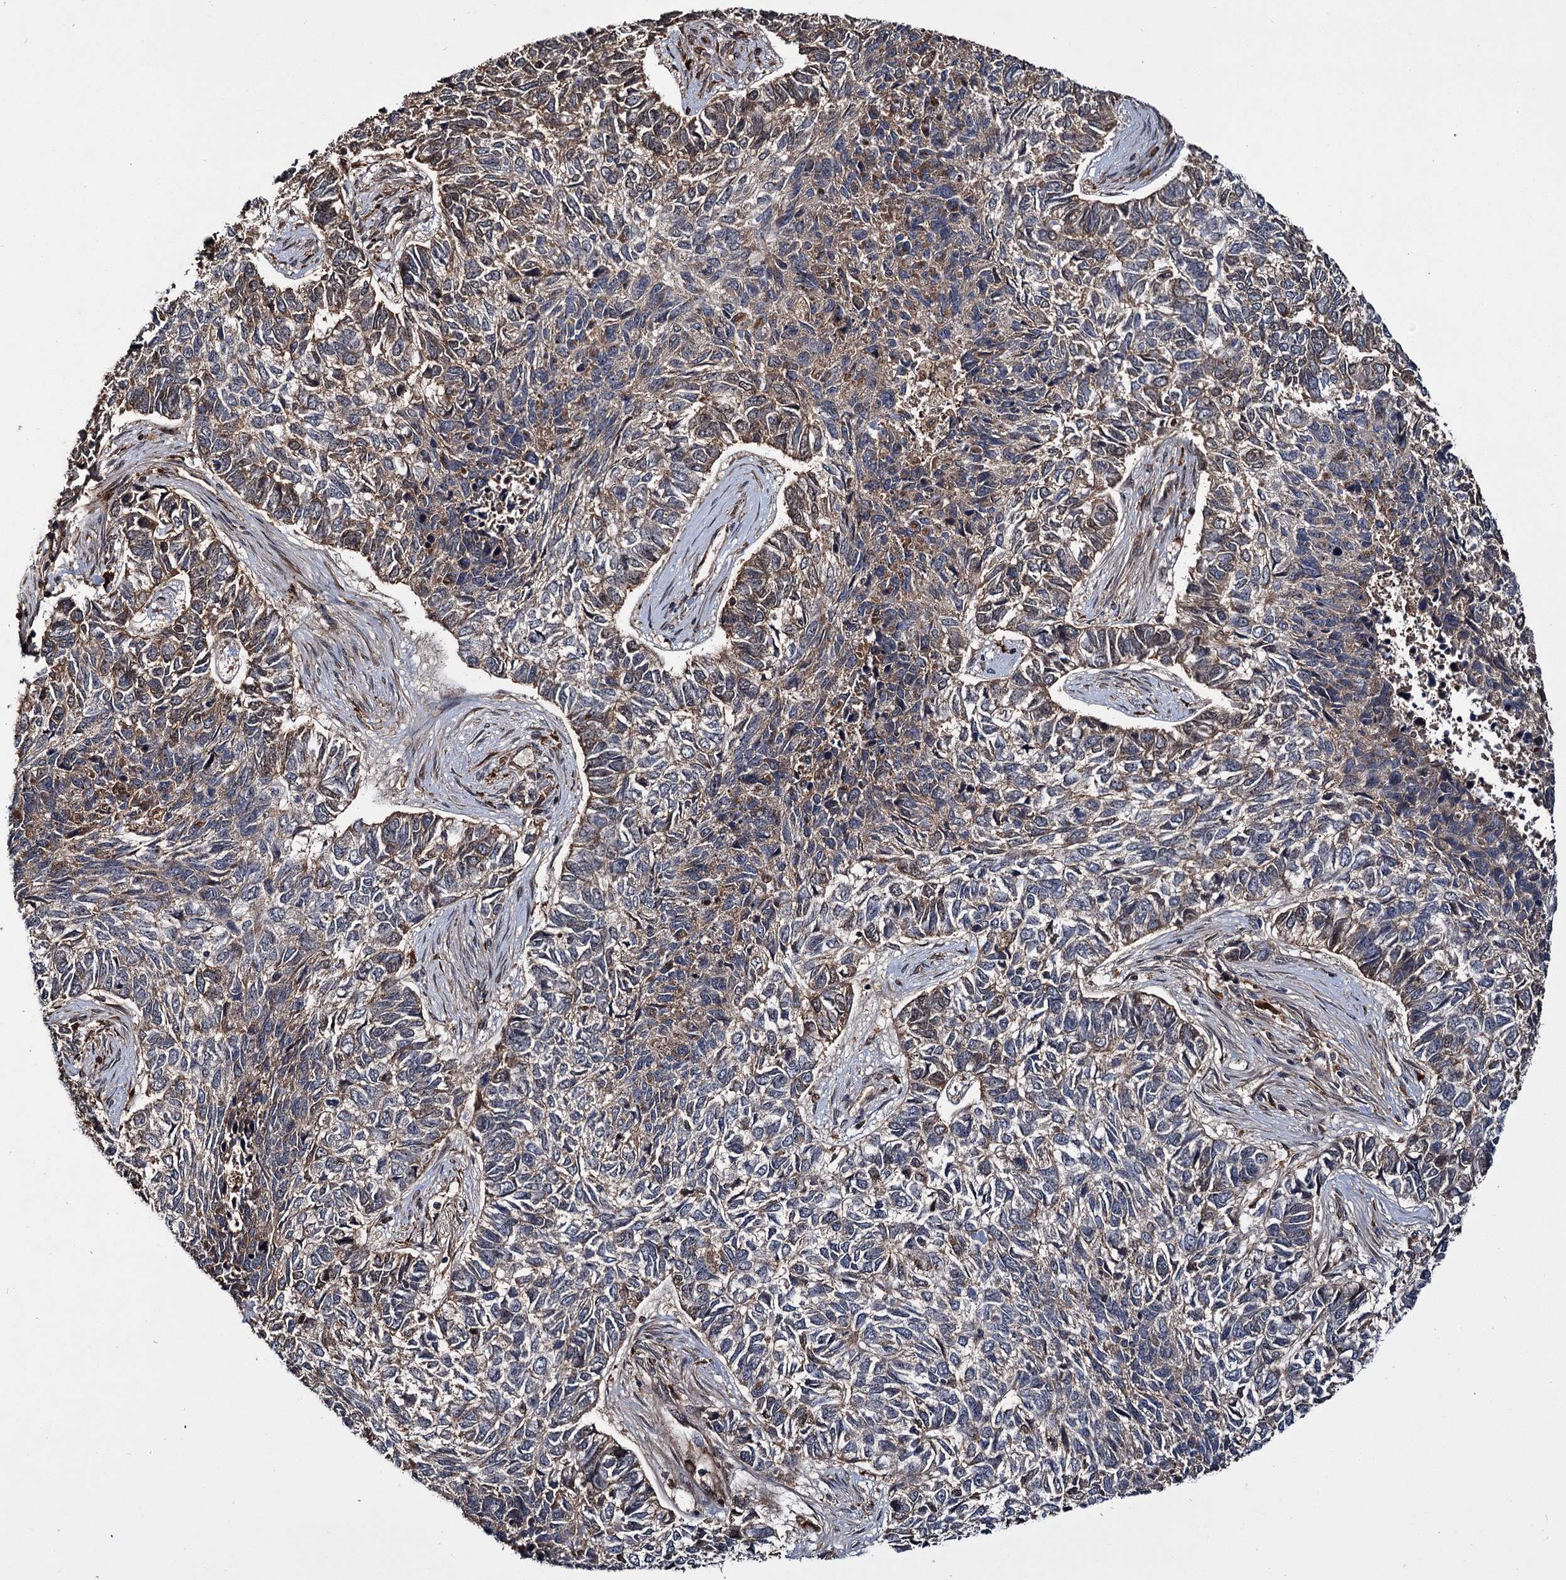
{"staining": {"intensity": "weak", "quantity": "<25%", "location": "cytoplasmic/membranous"}, "tissue": "skin cancer", "cell_type": "Tumor cells", "image_type": "cancer", "snomed": [{"axis": "morphology", "description": "Basal cell carcinoma"}, {"axis": "topography", "description": "Skin"}], "caption": "The image reveals no staining of tumor cells in skin cancer (basal cell carcinoma).", "gene": "CEP192", "patient": {"sex": "female", "age": 65}}